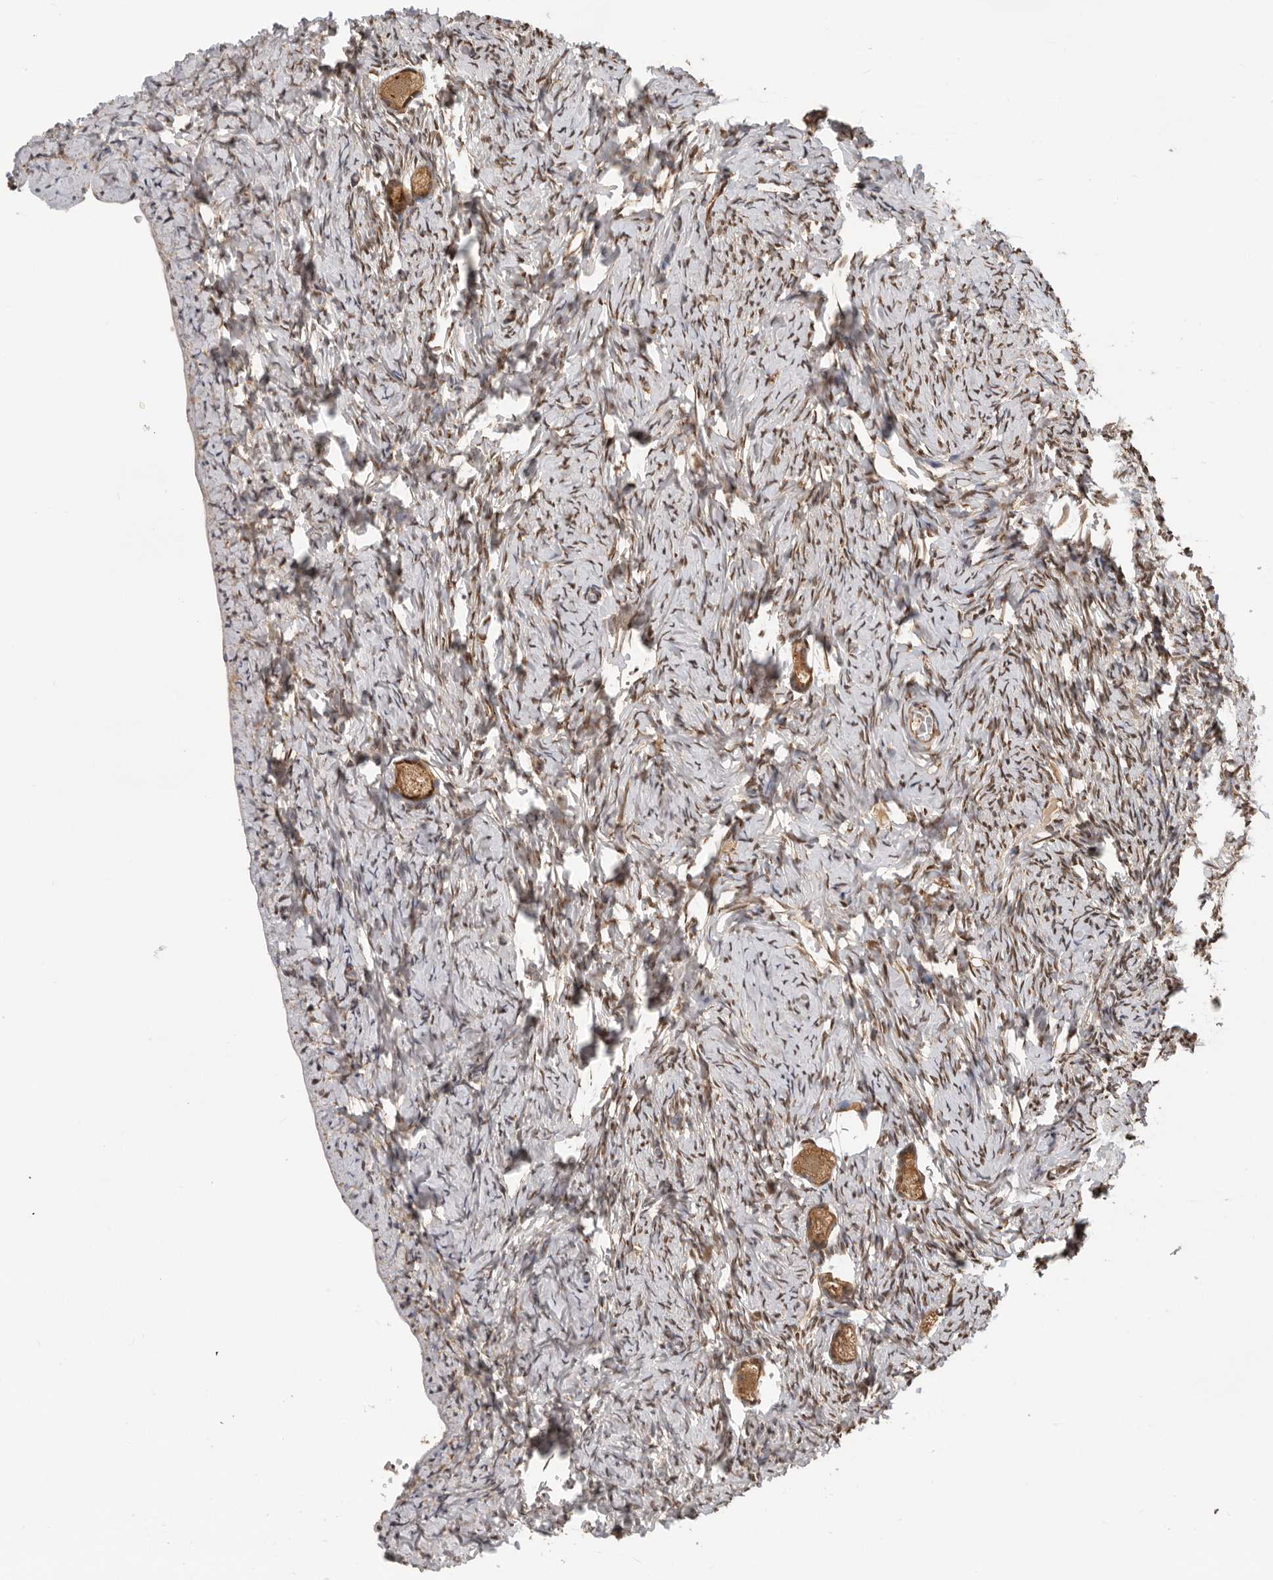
{"staining": {"intensity": "moderate", "quantity": ">75%", "location": "cytoplasmic/membranous,nuclear"}, "tissue": "ovary", "cell_type": "Follicle cells", "image_type": "normal", "snomed": [{"axis": "morphology", "description": "Normal tissue, NOS"}, {"axis": "topography", "description": "Ovary"}], "caption": "IHC of normal ovary demonstrates medium levels of moderate cytoplasmic/membranous,nuclear staining in approximately >75% of follicle cells. The protein is stained brown, and the nuclei are stained in blue (DAB (3,3'-diaminobenzidine) IHC with brightfield microscopy, high magnification).", "gene": "RNF157", "patient": {"sex": "female", "age": 27}}